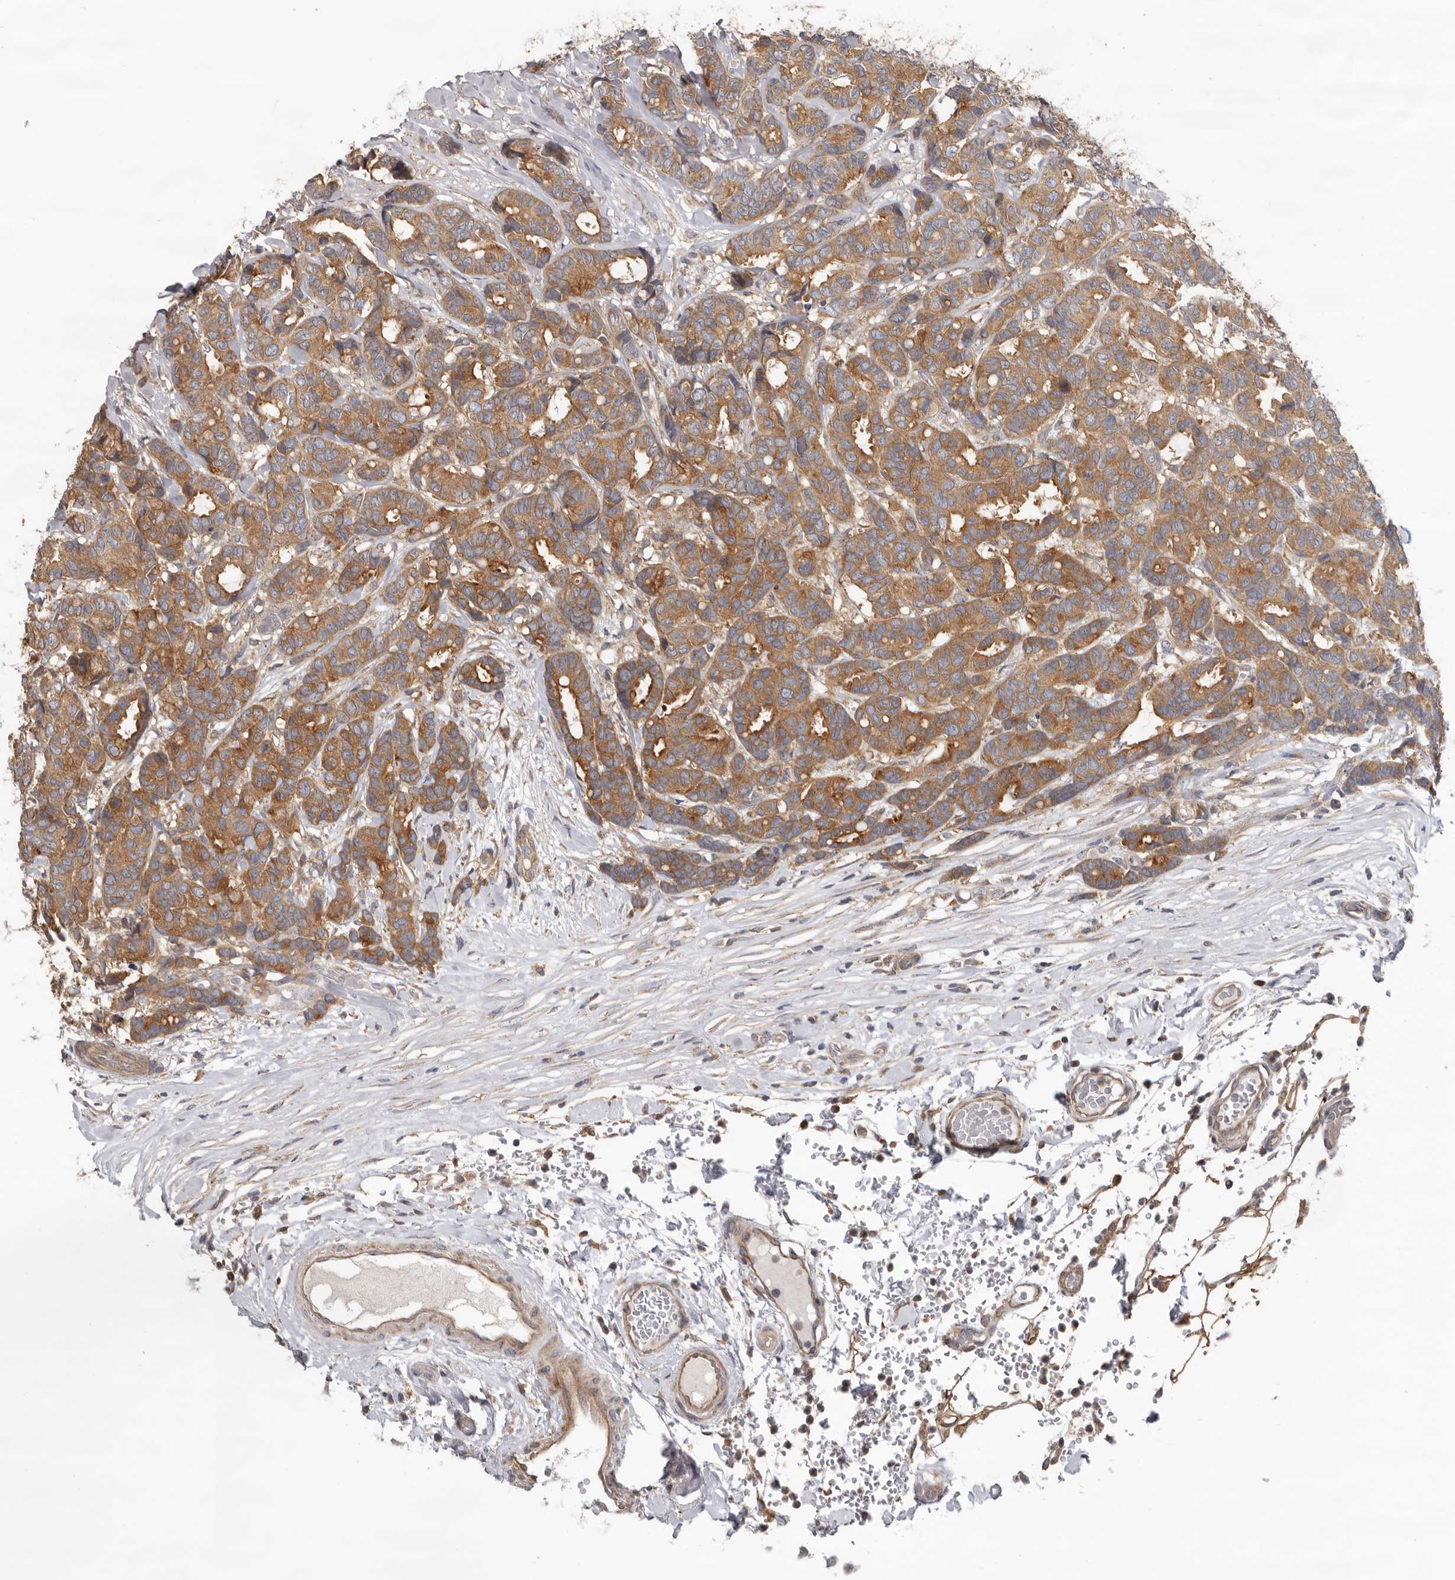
{"staining": {"intensity": "moderate", "quantity": ">75%", "location": "cytoplasmic/membranous"}, "tissue": "breast cancer", "cell_type": "Tumor cells", "image_type": "cancer", "snomed": [{"axis": "morphology", "description": "Duct carcinoma"}, {"axis": "topography", "description": "Breast"}], "caption": "DAB (3,3'-diaminobenzidine) immunohistochemical staining of human breast intraductal carcinoma demonstrates moderate cytoplasmic/membranous protein expression in about >75% of tumor cells.", "gene": "HINT3", "patient": {"sex": "female", "age": 87}}